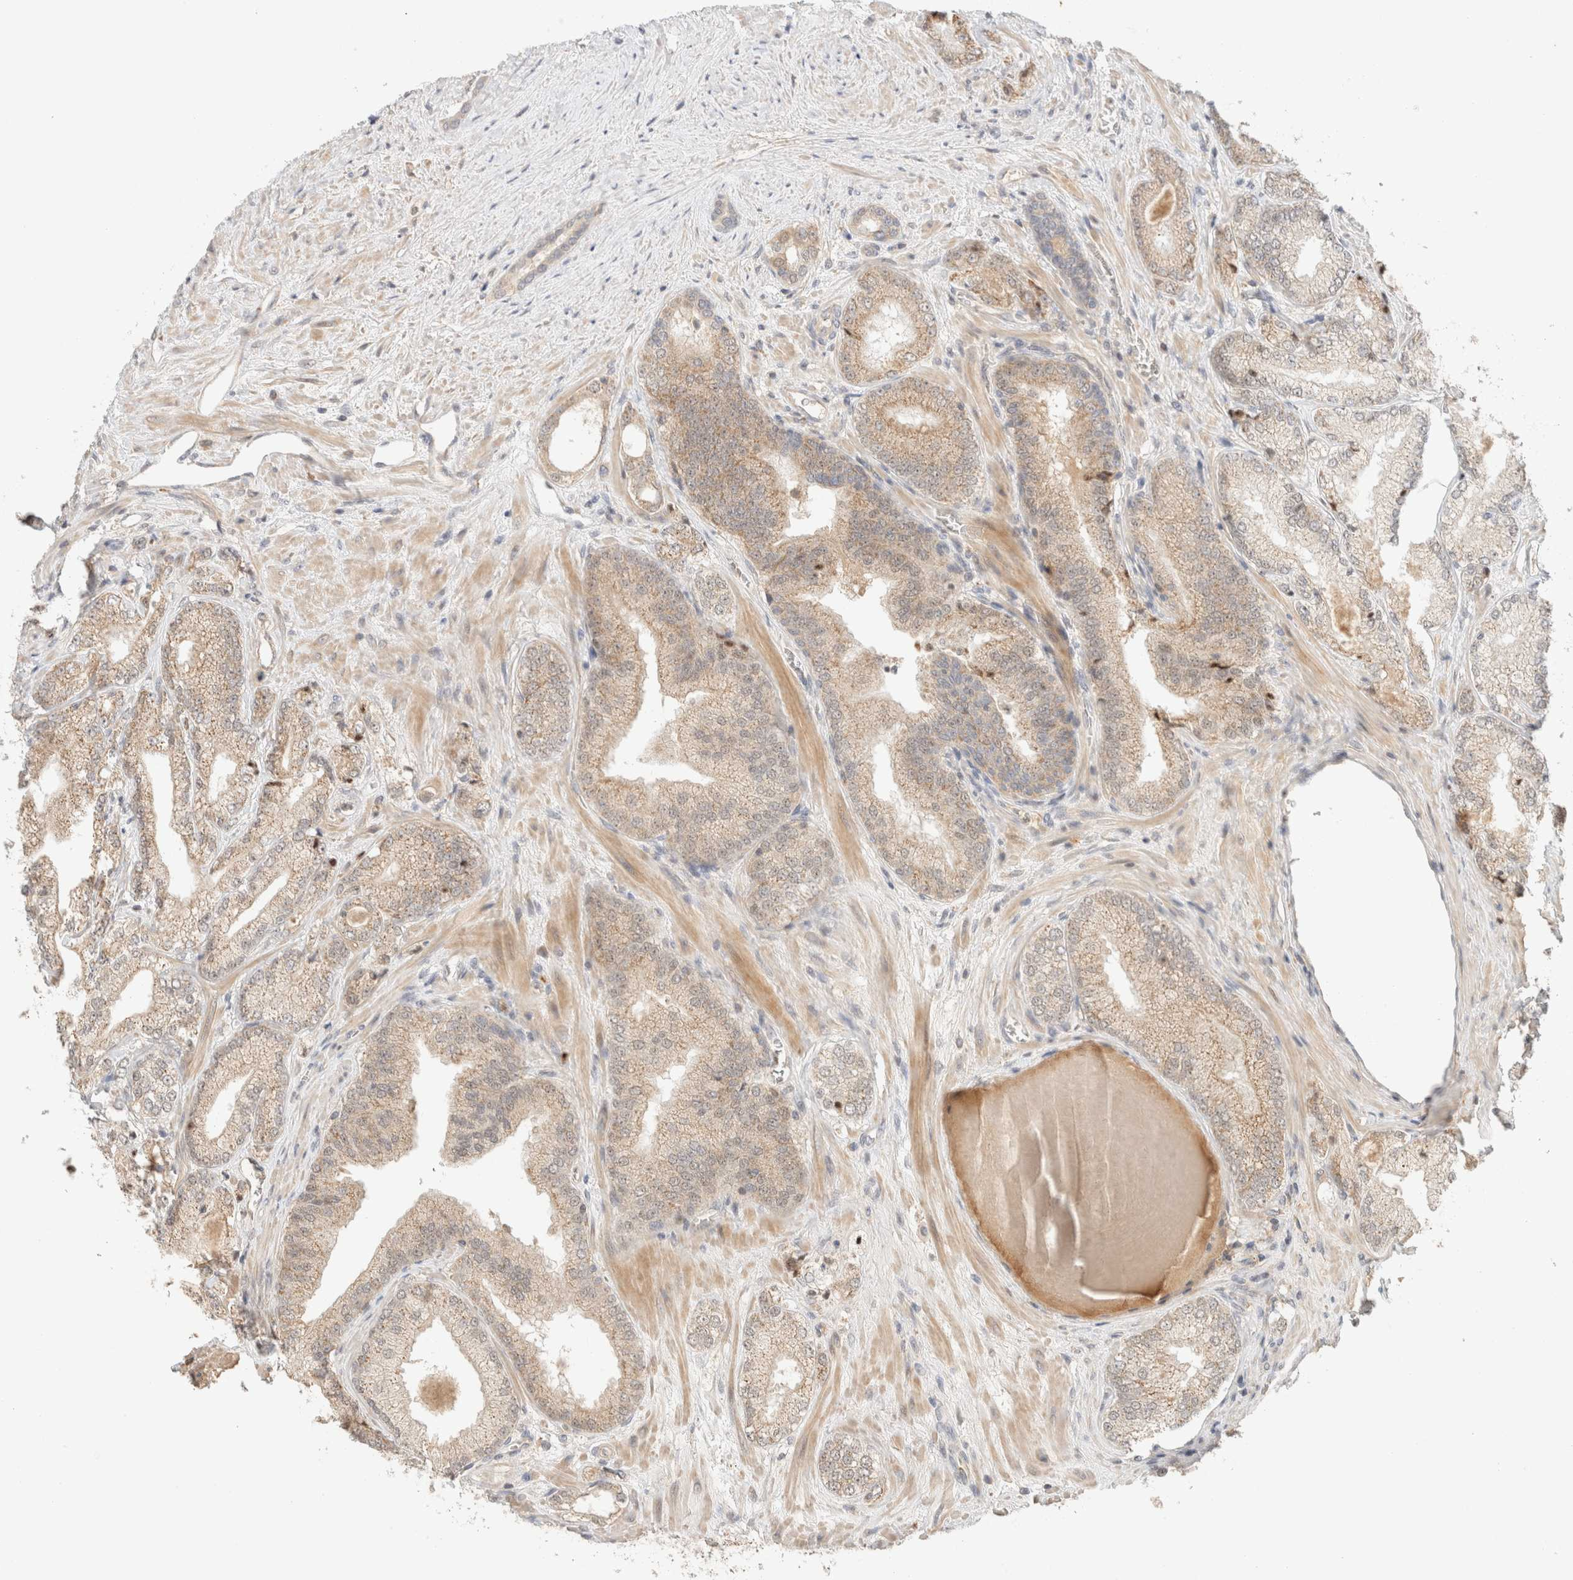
{"staining": {"intensity": "weak", "quantity": ">75%", "location": "cytoplasmic/membranous"}, "tissue": "prostate cancer", "cell_type": "Tumor cells", "image_type": "cancer", "snomed": [{"axis": "morphology", "description": "Adenocarcinoma, Low grade"}, {"axis": "topography", "description": "Prostate"}], "caption": "A micrograph of prostate cancer (adenocarcinoma (low-grade)) stained for a protein demonstrates weak cytoplasmic/membranous brown staining in tumor cells. (Stains: DAB (3,3'-diaminobenzidine) in brown, nuclei in blue, Microscopy: brightfield microscopy at high magnification).", "gene": "MRM3", "patient": {"sex": "male", "age": 65}}